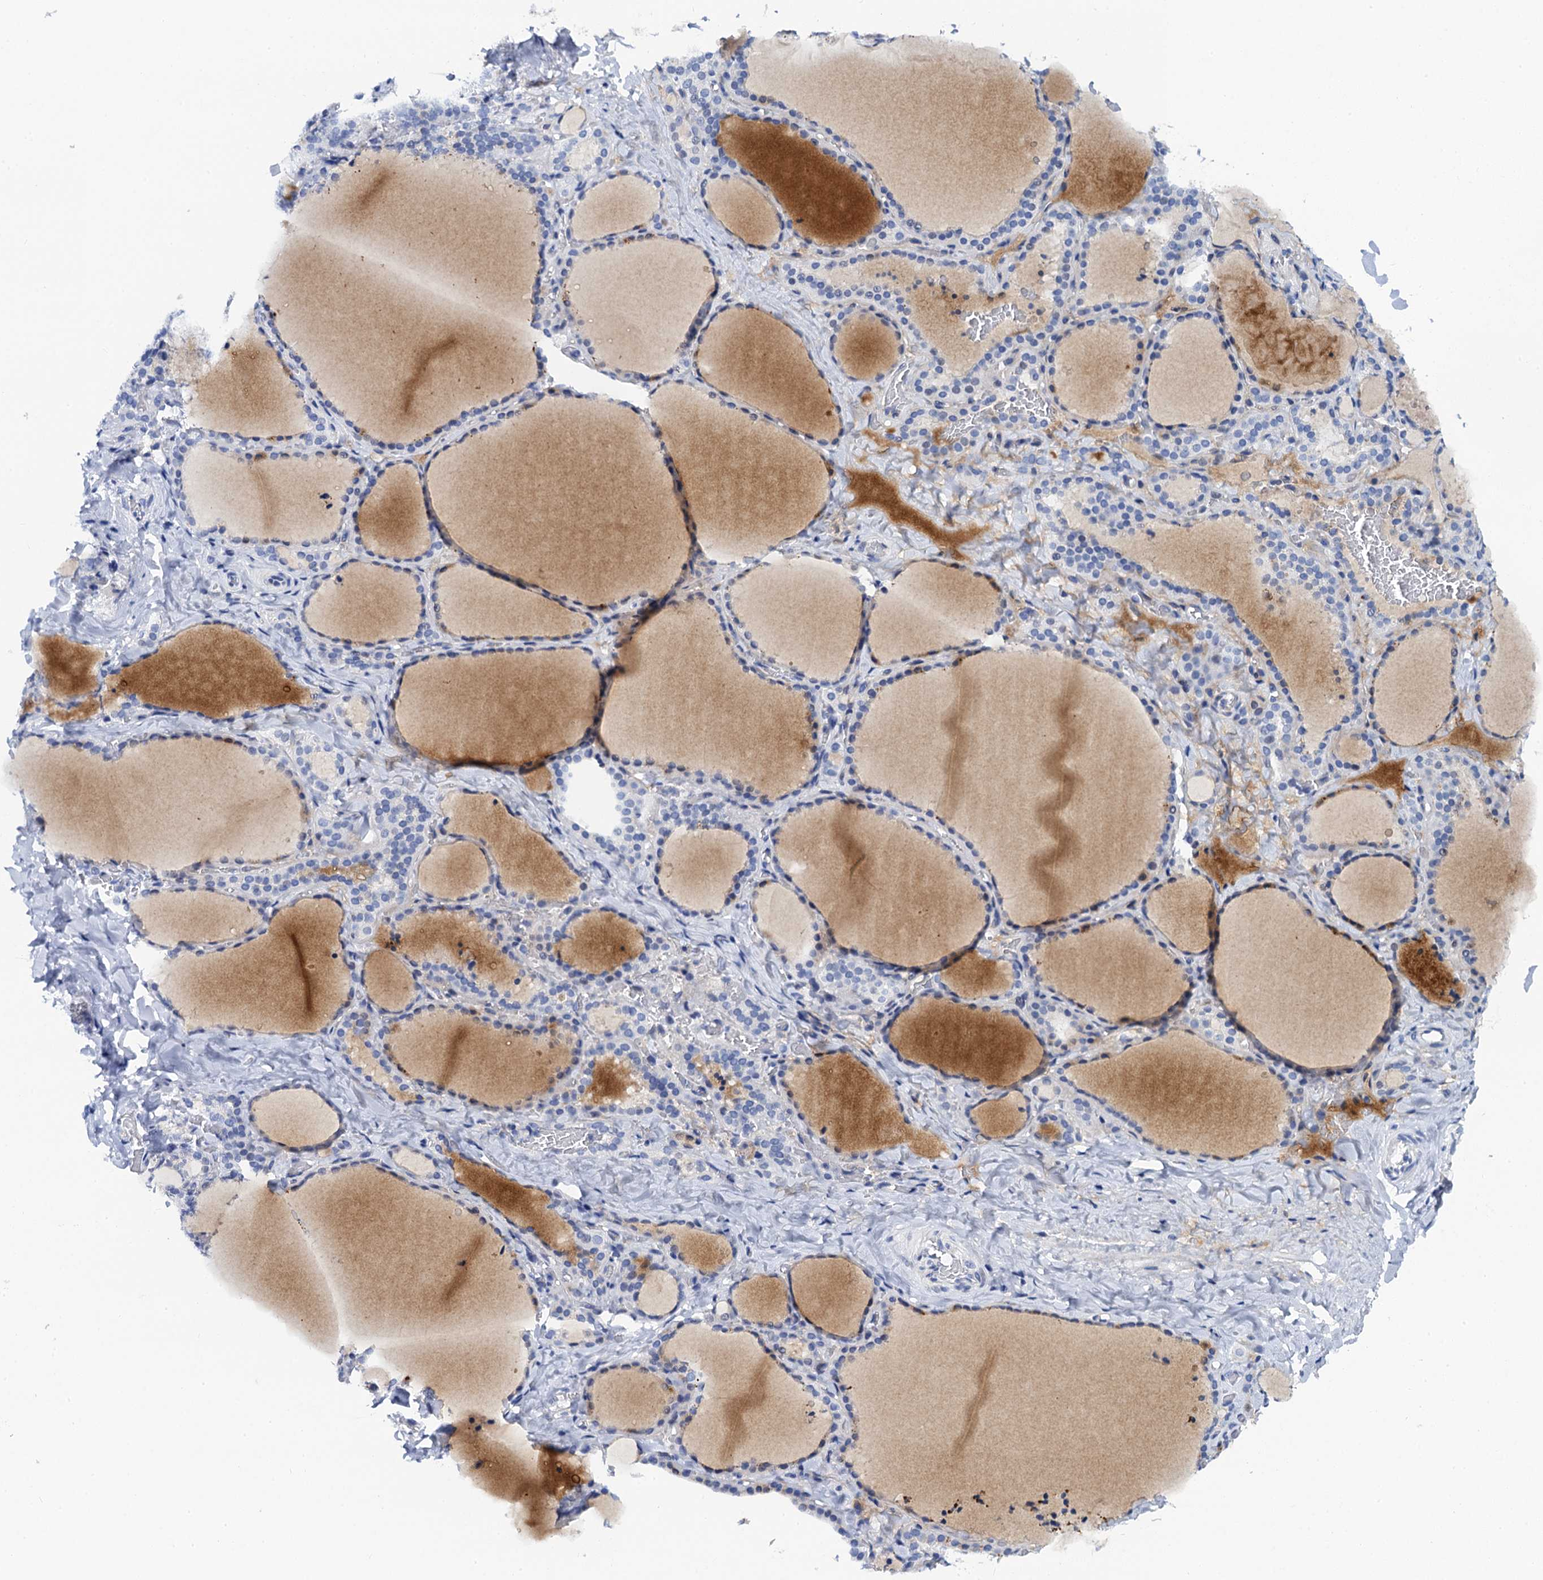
{"staining": {"intensity": "weak", "quantity": "<25%", "location": "cytoplasmic/membranous"}, "tissue": "thyroid gland", "cell_type": "Glandular cells", "image_type": "normal", "snomed": [{"axis": "morphology", "description": "Normal tissue, NOS"}, {"axis": "topography", "description": "Thyroid gland"}], "caption": "This is an IHC histopathology image of unremarkable human thyroid gland. There is no positivity in glandular cells.", "gene": "LYPD3", "patient": {"sex": "female", "age": 22}}